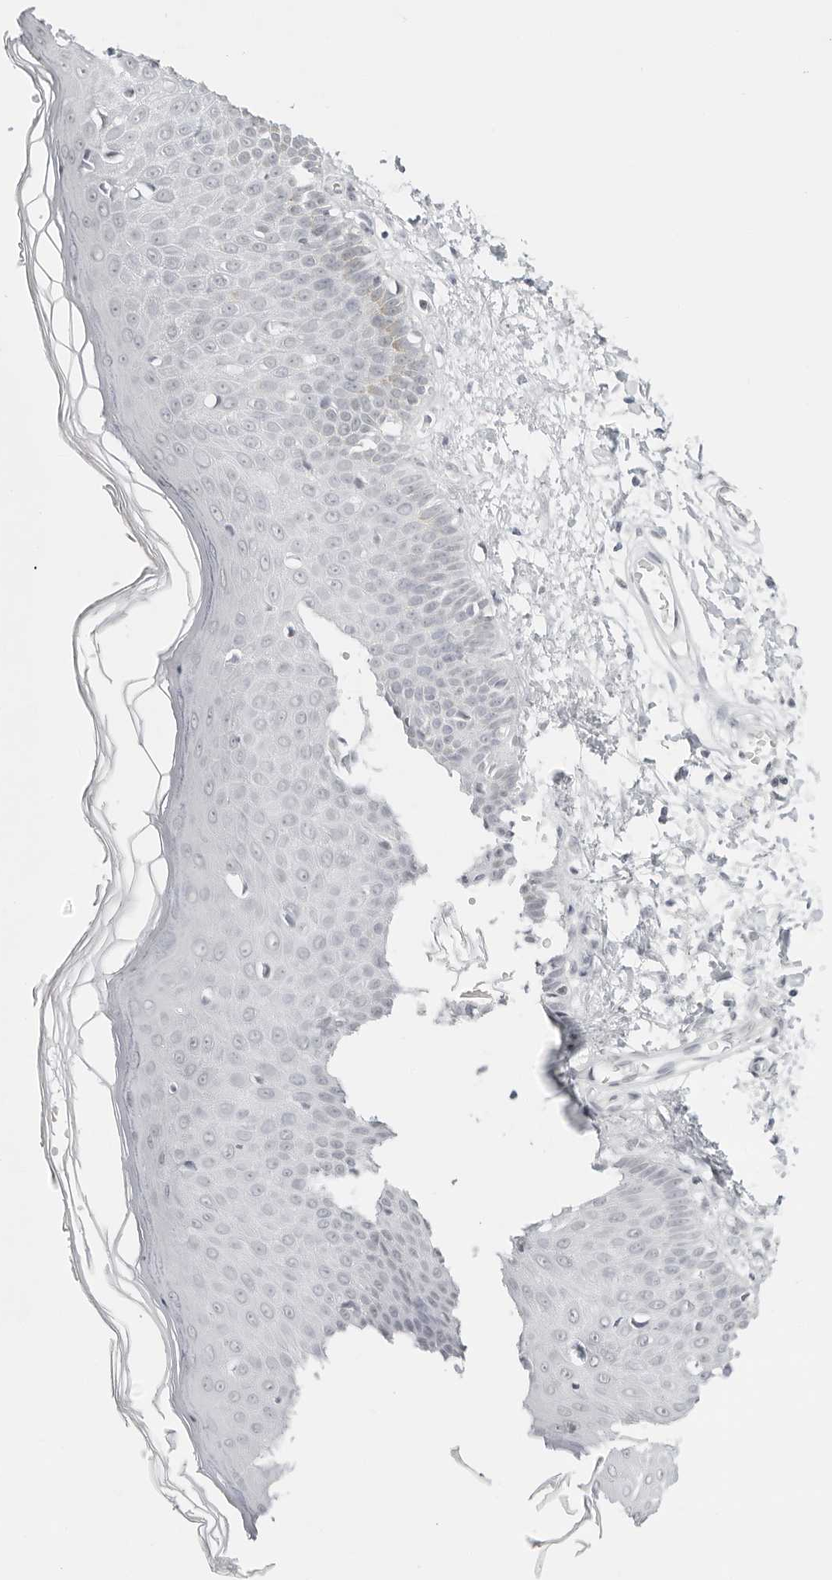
{"staining": {"intensity": "negative", "quantity": "none", "location": "none"}, "tissue": "skin", "cell_type": "Fibroblasts", "image_type": "normal", "snomed": [{"axis": "morphology", "description": "Normal tissue, NOS"}, {"axis": "morphology", "description": "Inflammation, NOS"}, {"axis": "topography", "description": "Skin"}], "caption": "The image shows no significant staining in fibroblasts of skin.", "gene": "TCIM", "patient": {"sex": "female", "age": 44}}